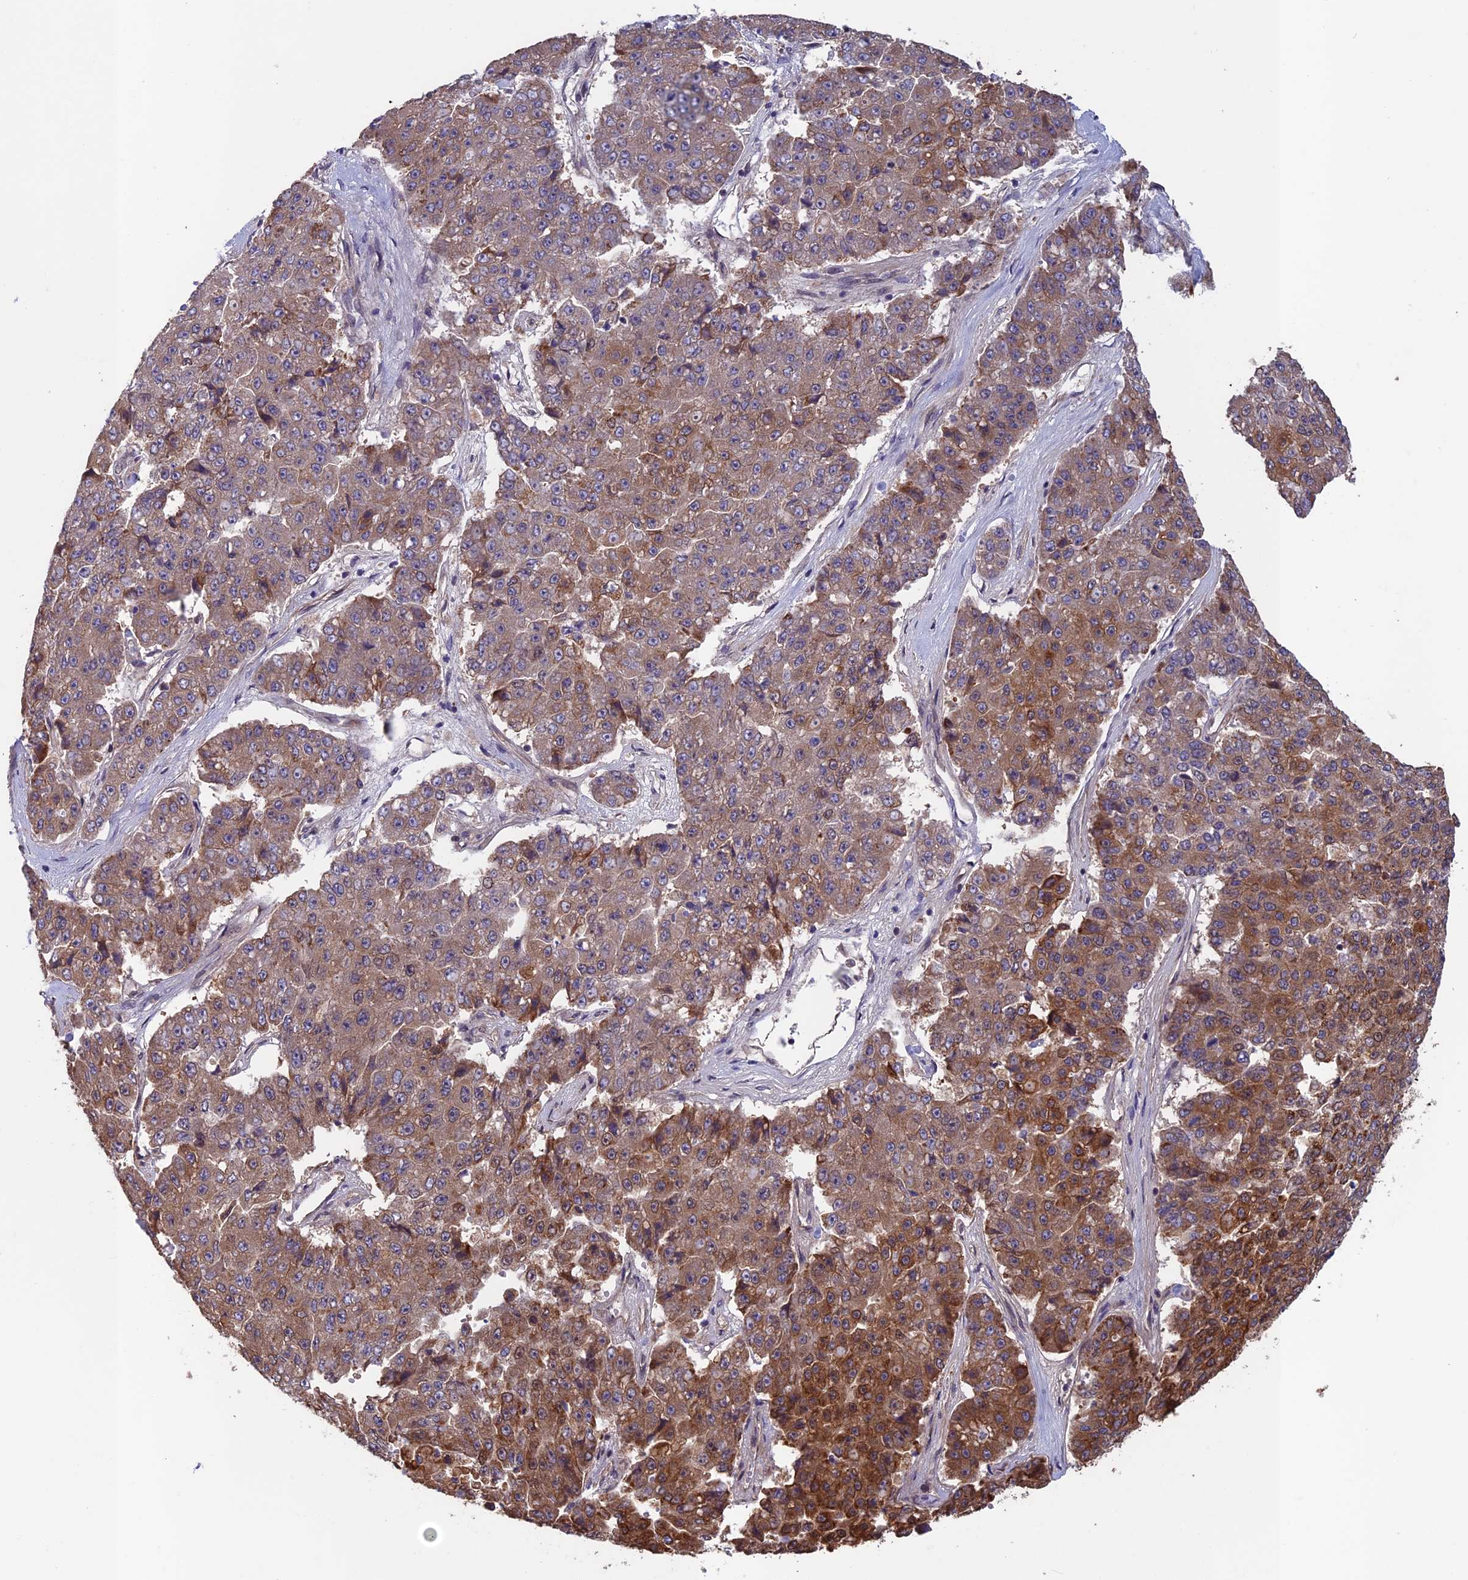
{"staining": {"intensity": "moderate", "quantity": "25%-75%", "location": "cytoplasmic/membranous"}, "tissue": "pancreatic cancer", "cell_type": "Tumor cells", "image_type": "cancer", "snomed": [{"axis": "morphology", "description": "Adenocarcinoma, NOS"}, {"axis": "topography", "description": "Pancreas"}], "caption": "Human pancreatic adenocarcinoma stained with a brown dye demonstrates moderate cytoplasmic/membranous positive positivity in about 25%-75% of tumor cells.", "gene": "MAST2", "patient": {"sex": "male", "age": 50}}